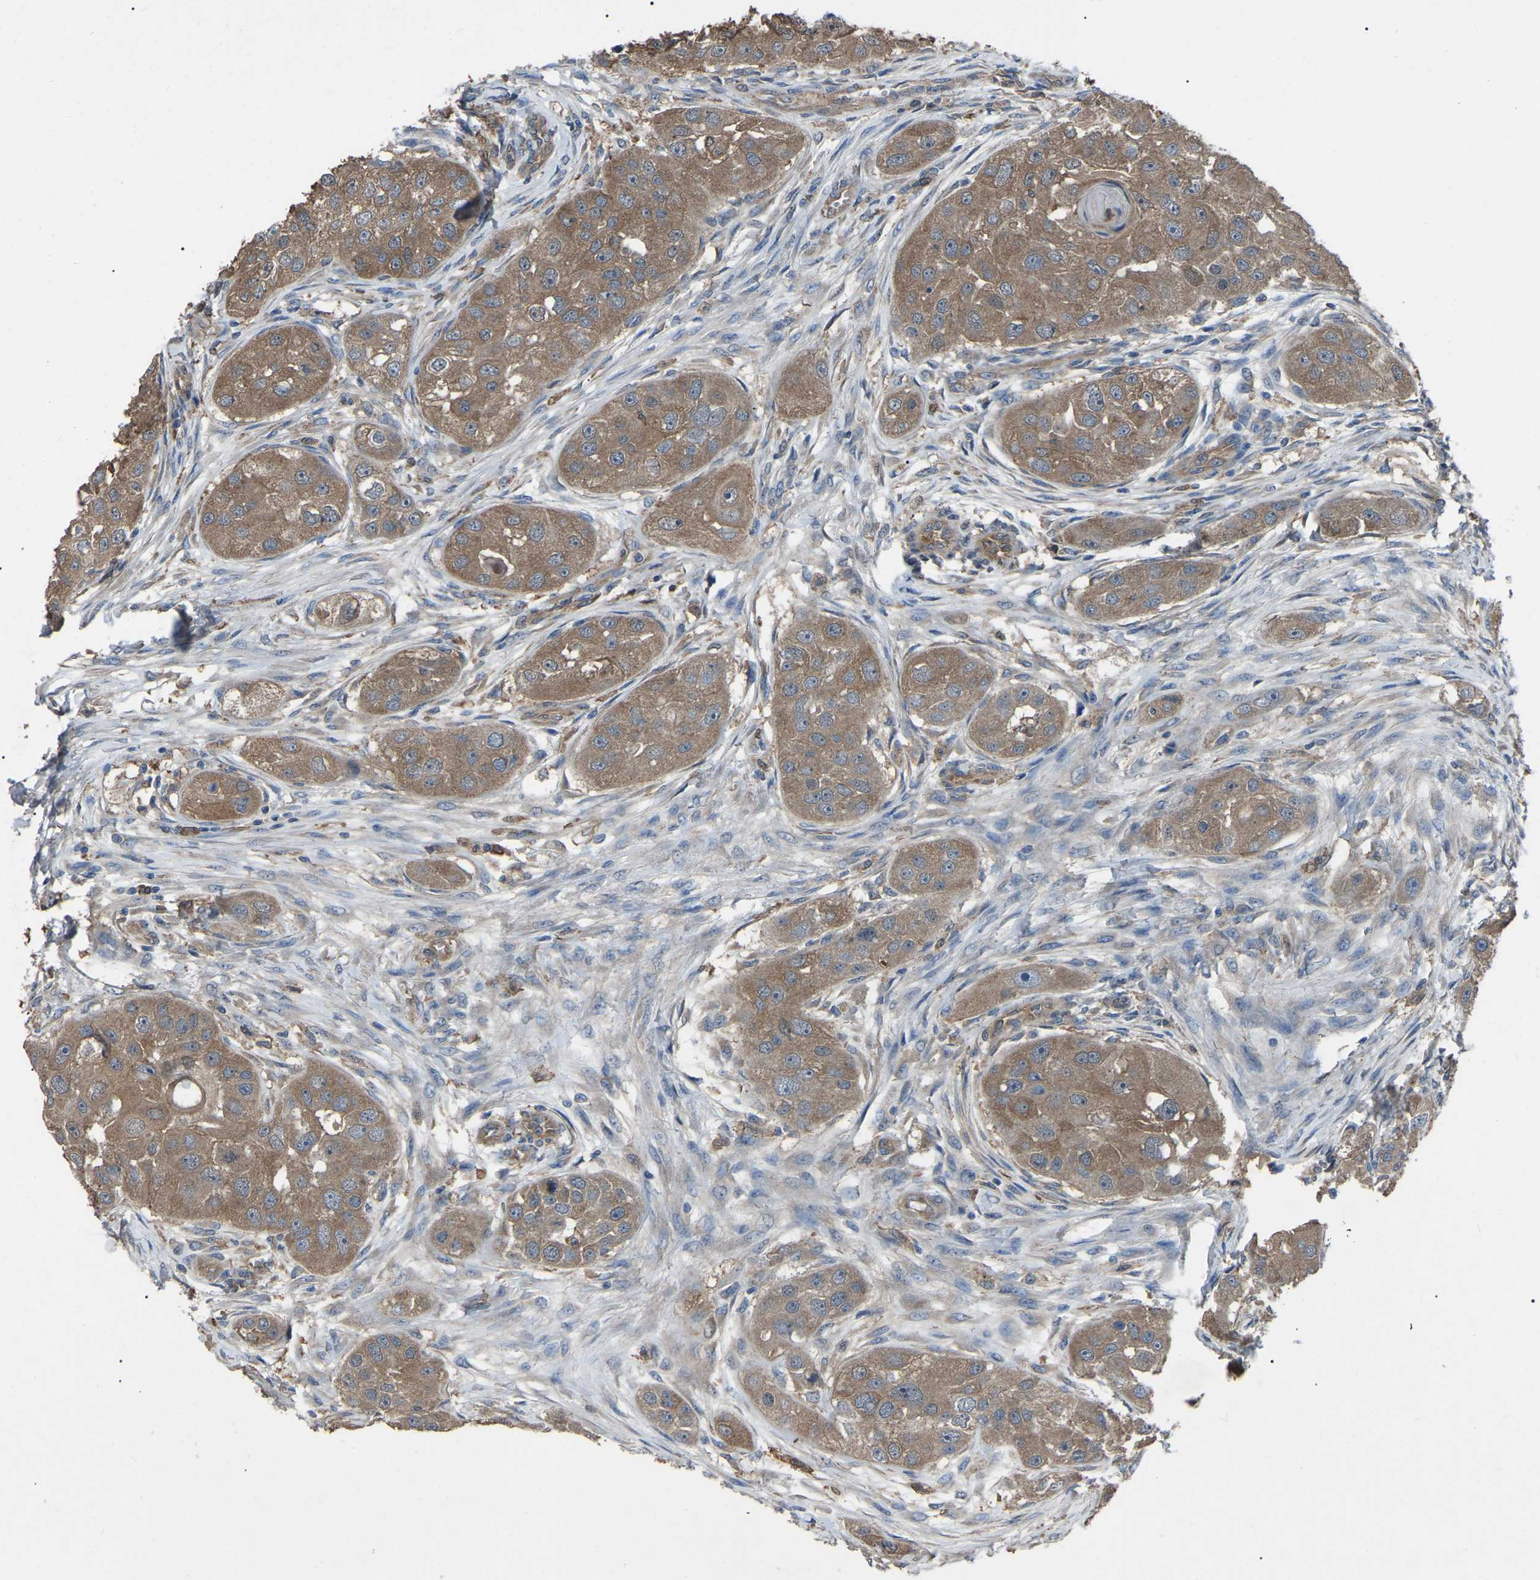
{"staining": {"intensity": "moderate", "quantity": ">75%", "location": "cytoplasmic/membranous"}, "tissue": "head and neck cancer", "cell_type": "Tumor cells", "image_type": "cancer", "snomed": [{"axis": "morphology", "description": "Normal tissue, NOS"}, {"axis": "morphology", "description": "Squamous cell carcinoma, NOS"}, {"axis": "topography", "description": "Skeletal muscle"}, {"axis": "topography", "description": "Head-Neck"}], "caption": "An immunohistochemistry (IHC) image of neoplastic tissue is shown. Protein staining in brown shows moderate cytoplasmic/membranous positivity in head and neck squamous cell carcinoma within tumor cells.", "gene": "AIMP1", "patient": {"sex": "male", "age": 51}}